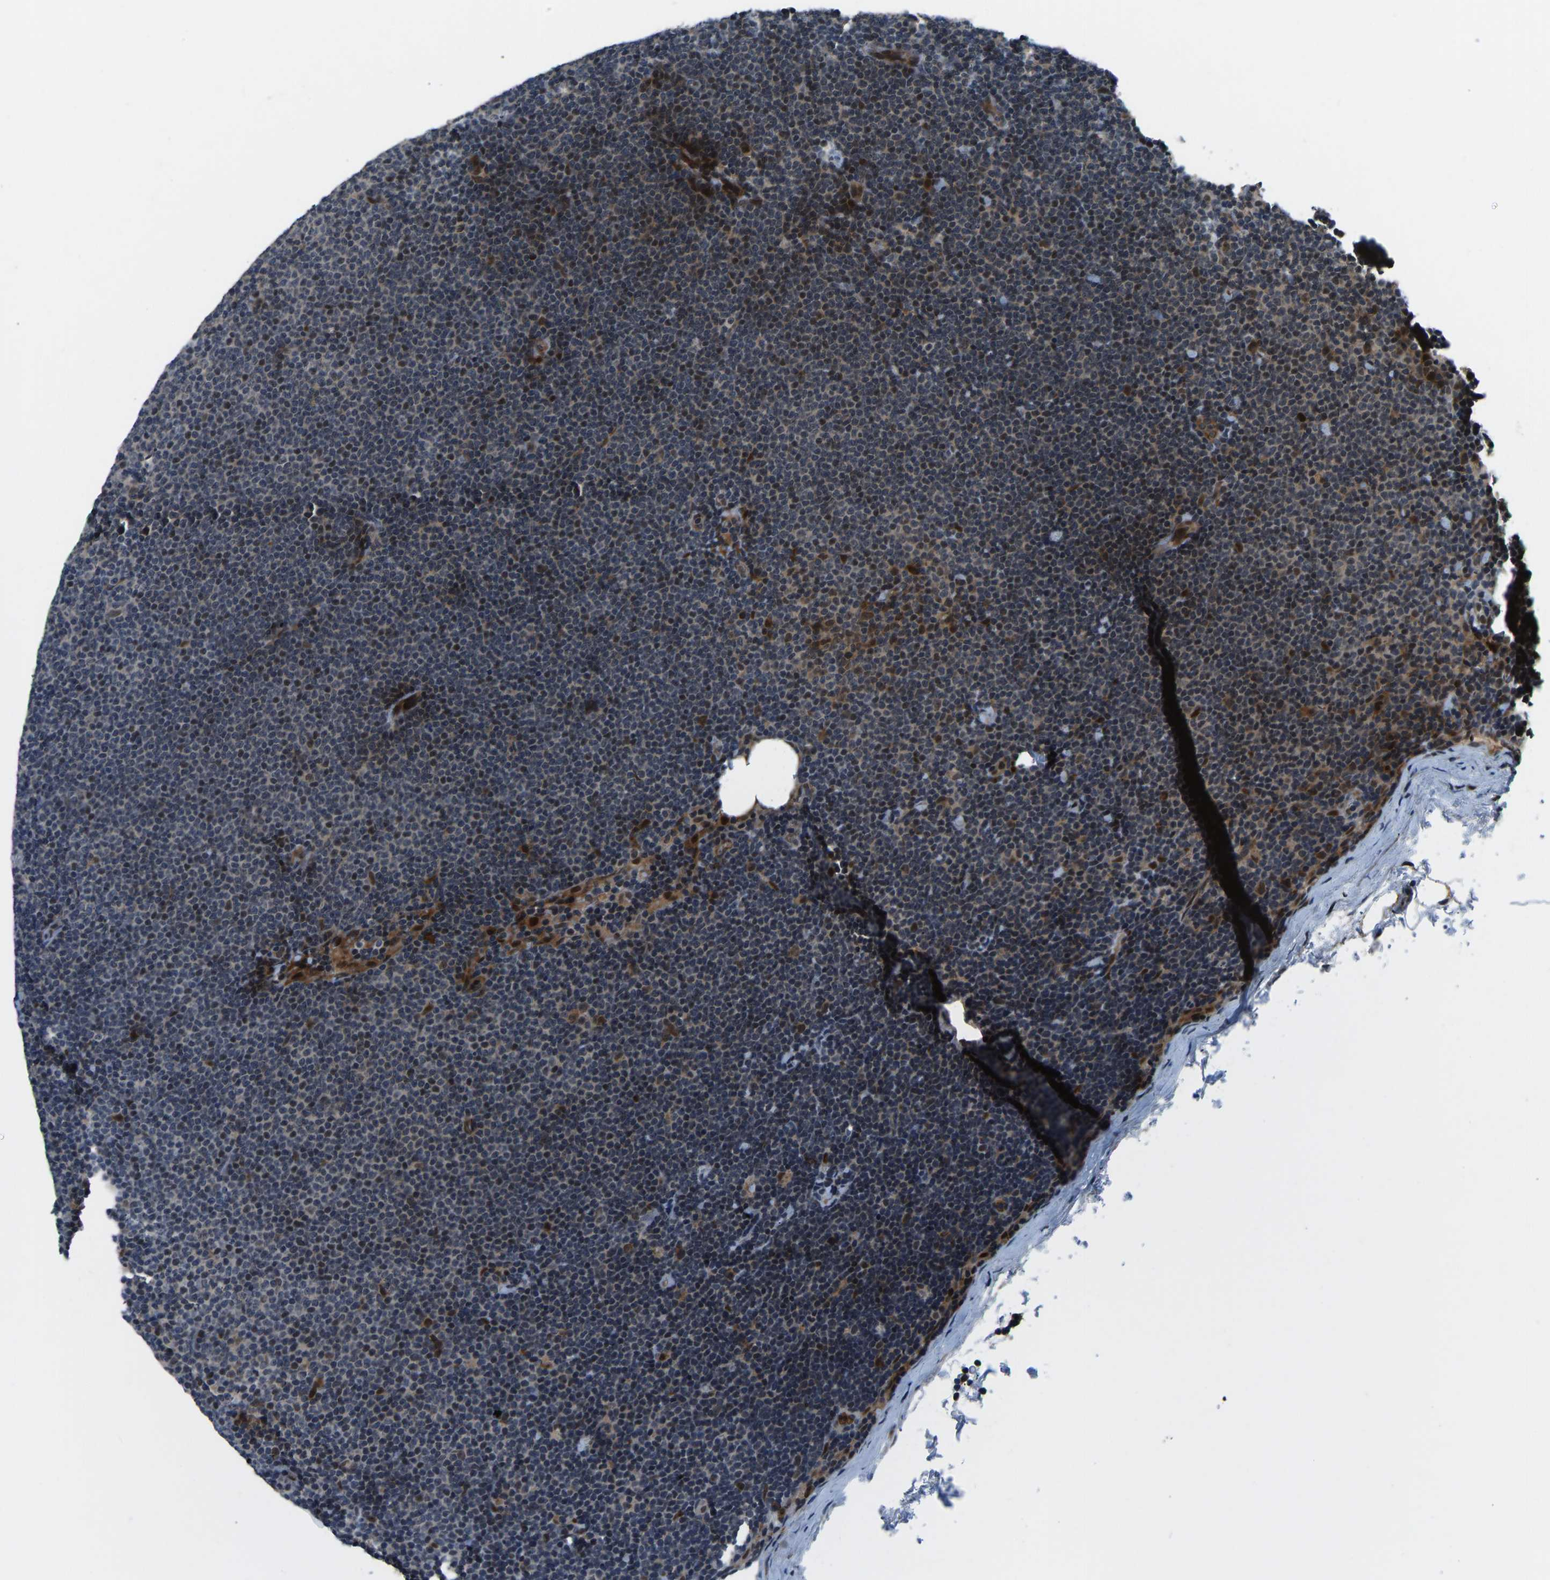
{"staining": {"intensity": "moderate", "quantity": "<25%", "location": "cytoplasmic/membranous,nuclear"}, "tissue": "lymphoma", "cell_type": "Tumor cells", "image_type": "cancer", "snomed": [{"axis": "morphology", "description": "Malignant lymphoma, non-Hodgkin's type, Low grade"}, {"axis": "topography", "description": "Lymph node"}], "caption": "Human low-grade malignant lymphoma, non-Hodgkin's type stained with a protein marker reveals moderate staining in tumor cells.", "gene": "RLIM", "patient": {"sex": "female", "age": 53}}